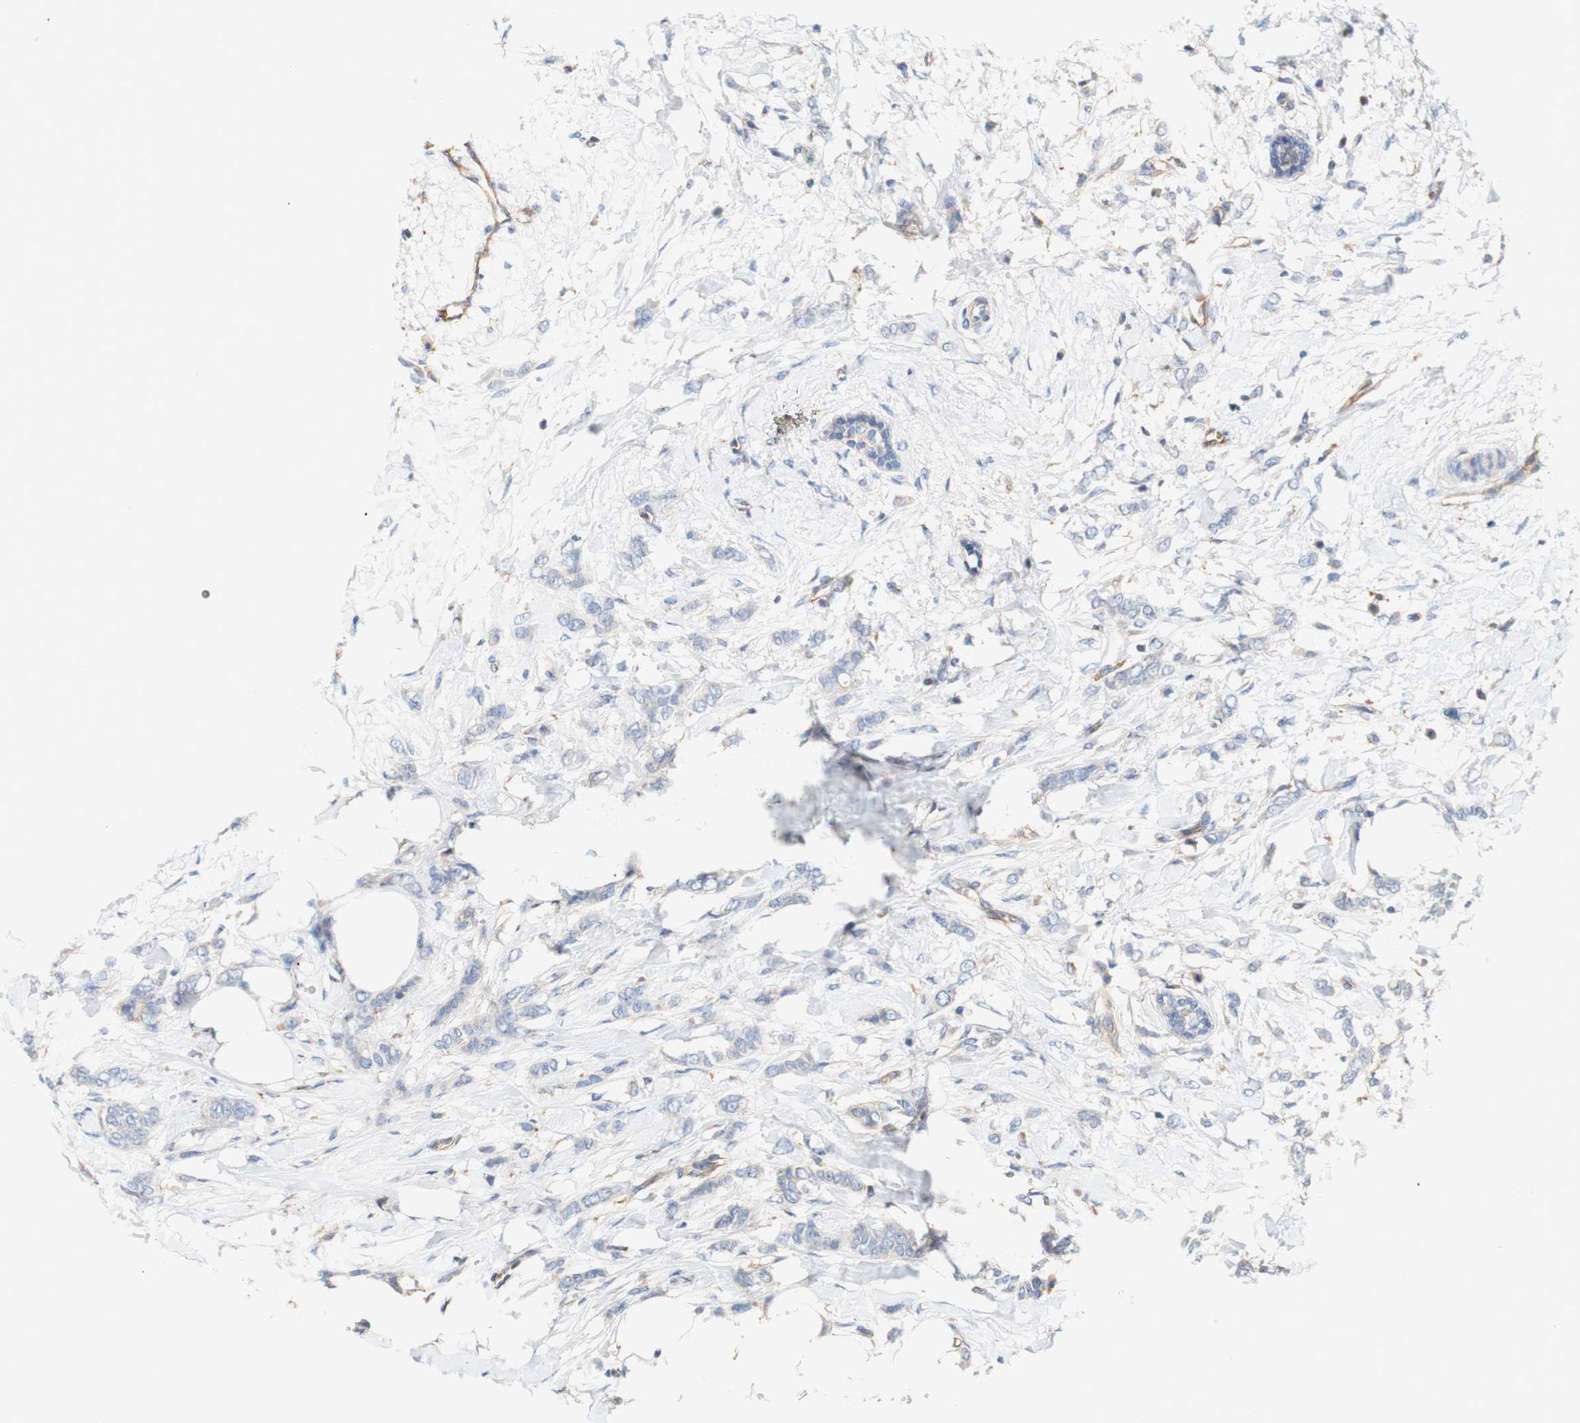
{"staining": {"intensity": "negative", "quantity": "none", "location": "none"}, "tissue": "breast cancer", "cell_type": "Tumor cells", "image_type": "cancer", "snomed": [{"axis": "morphology", "description": "Lobular carcinoma, in situ"}, {"axis": "morphology", "description": "Lobular carcinoma"}, {"axis": "topography", "description": "Breast"}], "caption": "A high-resolution micrograph shows immunohistochemistry staining of breast lobular carcinoma in situ, which exhibits no significant expression in tumor cells.", "gene": "PCDH7", "patient": {"sex": "female", "age": 41}}